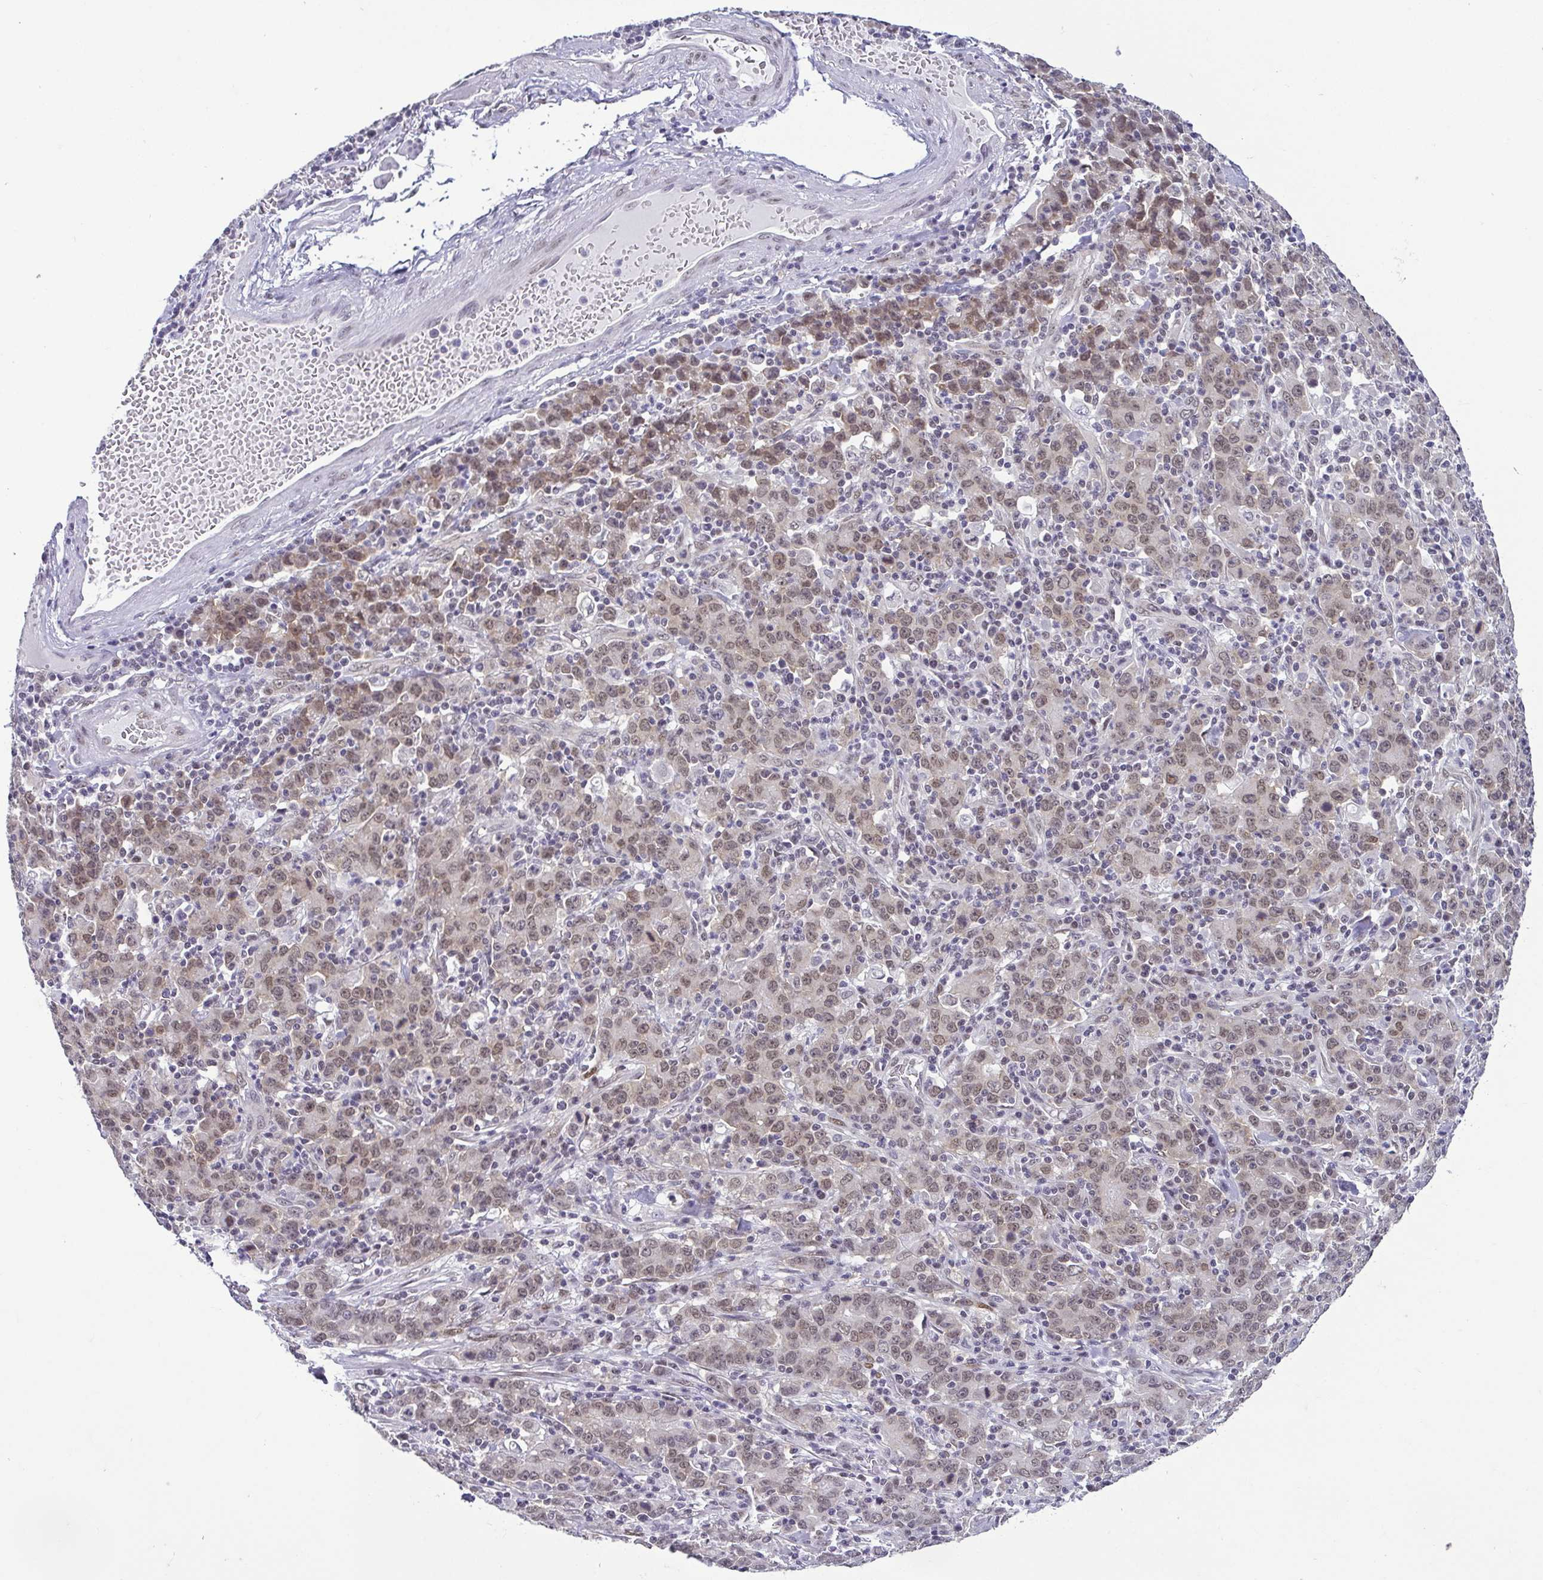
{"staining": {"intensity": "weak", "quantity": "25%-75%", "location": "nuclear"}, "tissue": "stomach cancer", "cell_type": "Tumor cells", "image_type": "cancer", "snomed": [{"axis": "morphology", "description": "Adenocarcinoma, NOS"}, {"axis": "topography", "description": "Stomach, upper"}], "caption": "Human stomach cancer stained for a protein (brown) exhibits weak nuclear positive positivity in approximately 25%-75% of tumor cells.", "gene": "RBM3", "patient": {"sex": "male", "age": 69}}